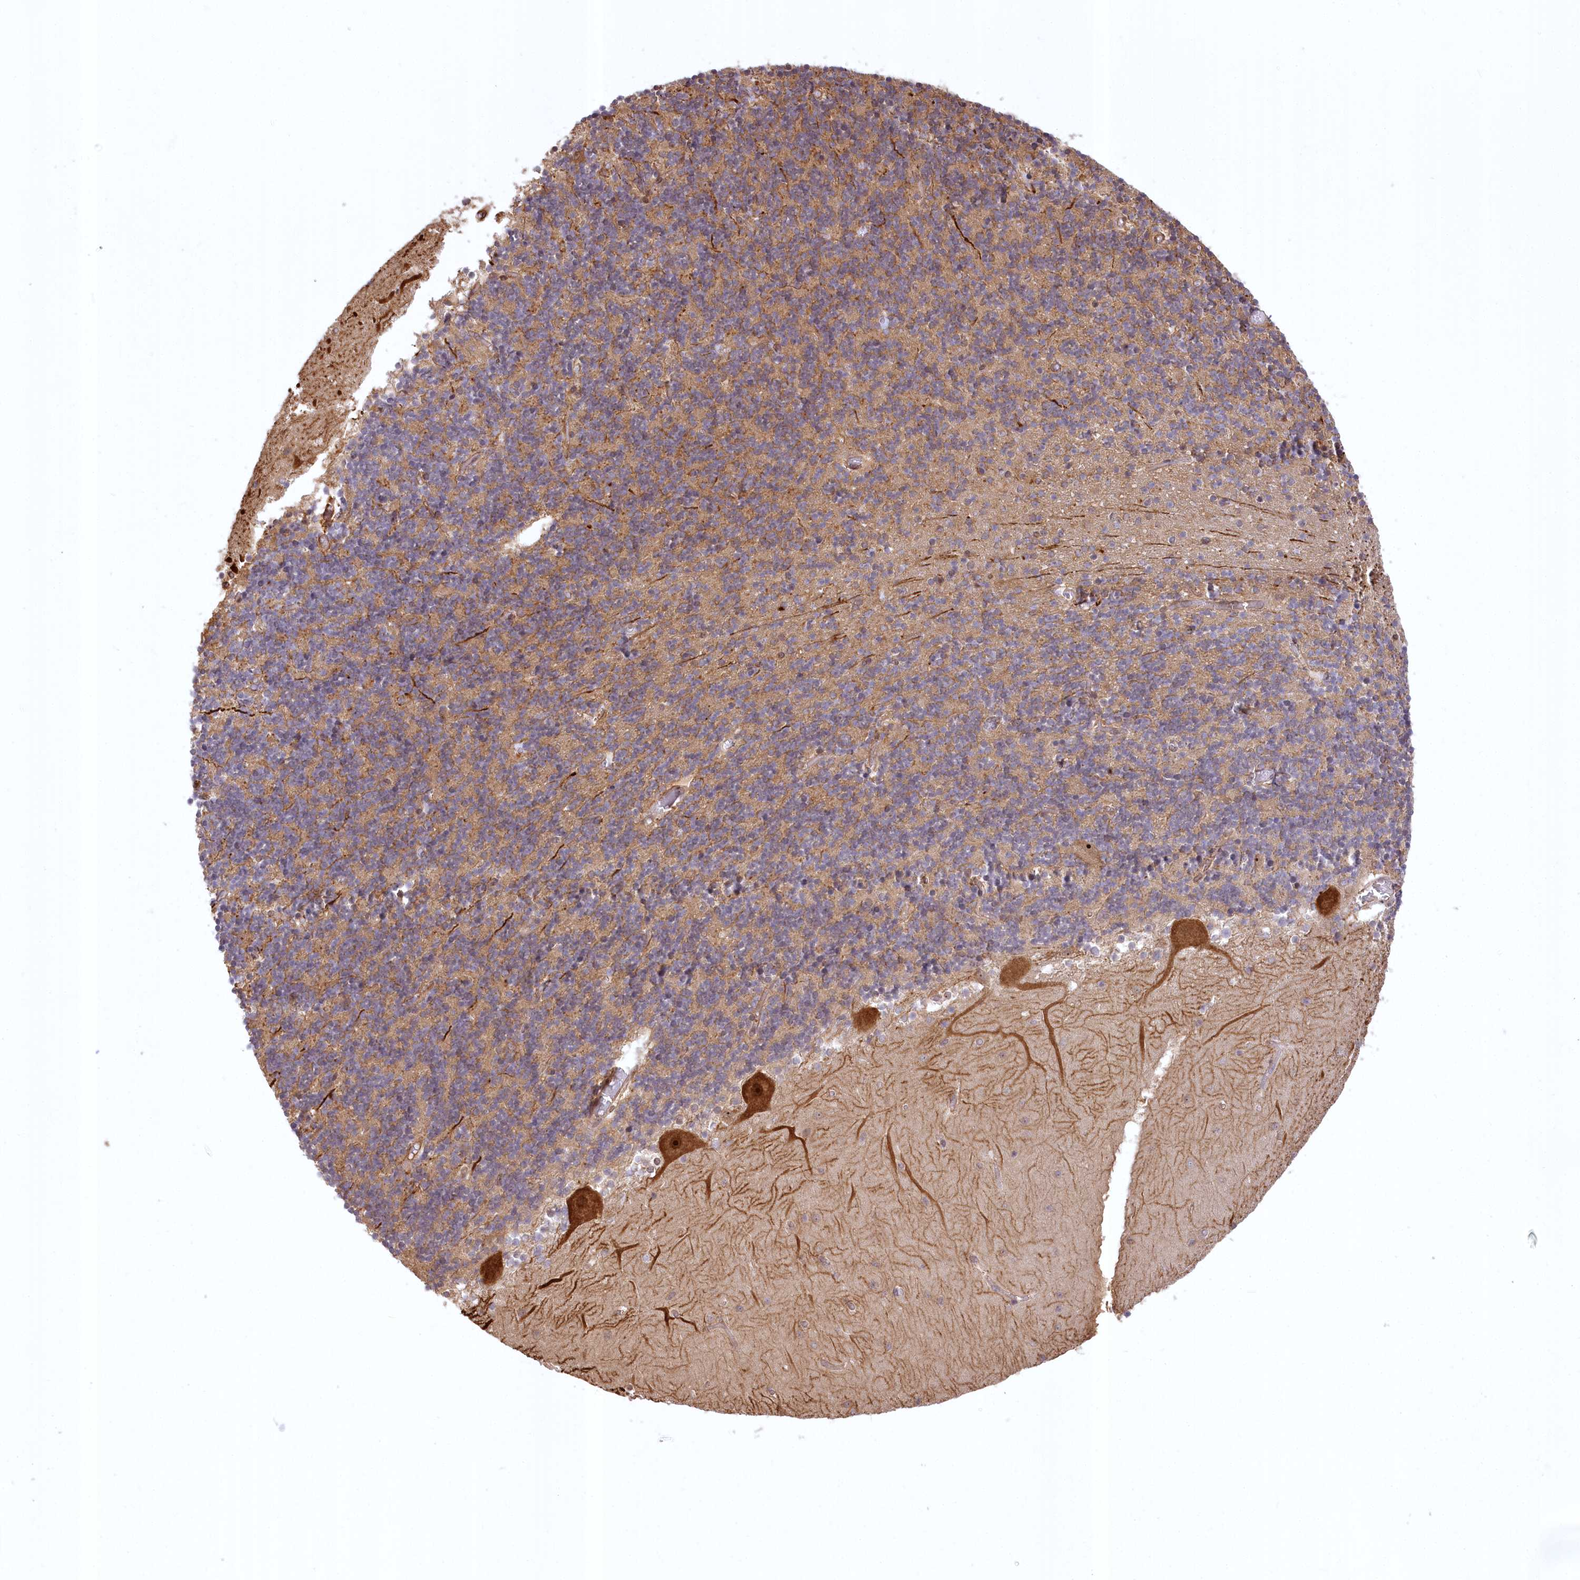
{"staining": {"intensity": "weak", "quantity": "25%-75%", "location": "cytoplasmic/membranous"}, "tissue": "cerebellum", "cell_type": "Cells in granular layer", "image_type": "normal", "snomed": [{"axis": "morphology", "description": "Normal tissue, NOS"}, {"axis": "topography", "description": "Cerebellum"}], "caption": "Protein expression by immunohistochemistry (IHC) exhibits weak cytoplasmic/membranous positivity in approximately 25%-75% of cells in granular layer in normal cerebellum. The staining is performed using DAB (3,3'-diaminobenzidine) brown chromogen to label protein expression. The nuclei are counter-stained blue using hematoxylin.", "gene": "SERGEF", "patient": {"sex": "female", "age": 28}}